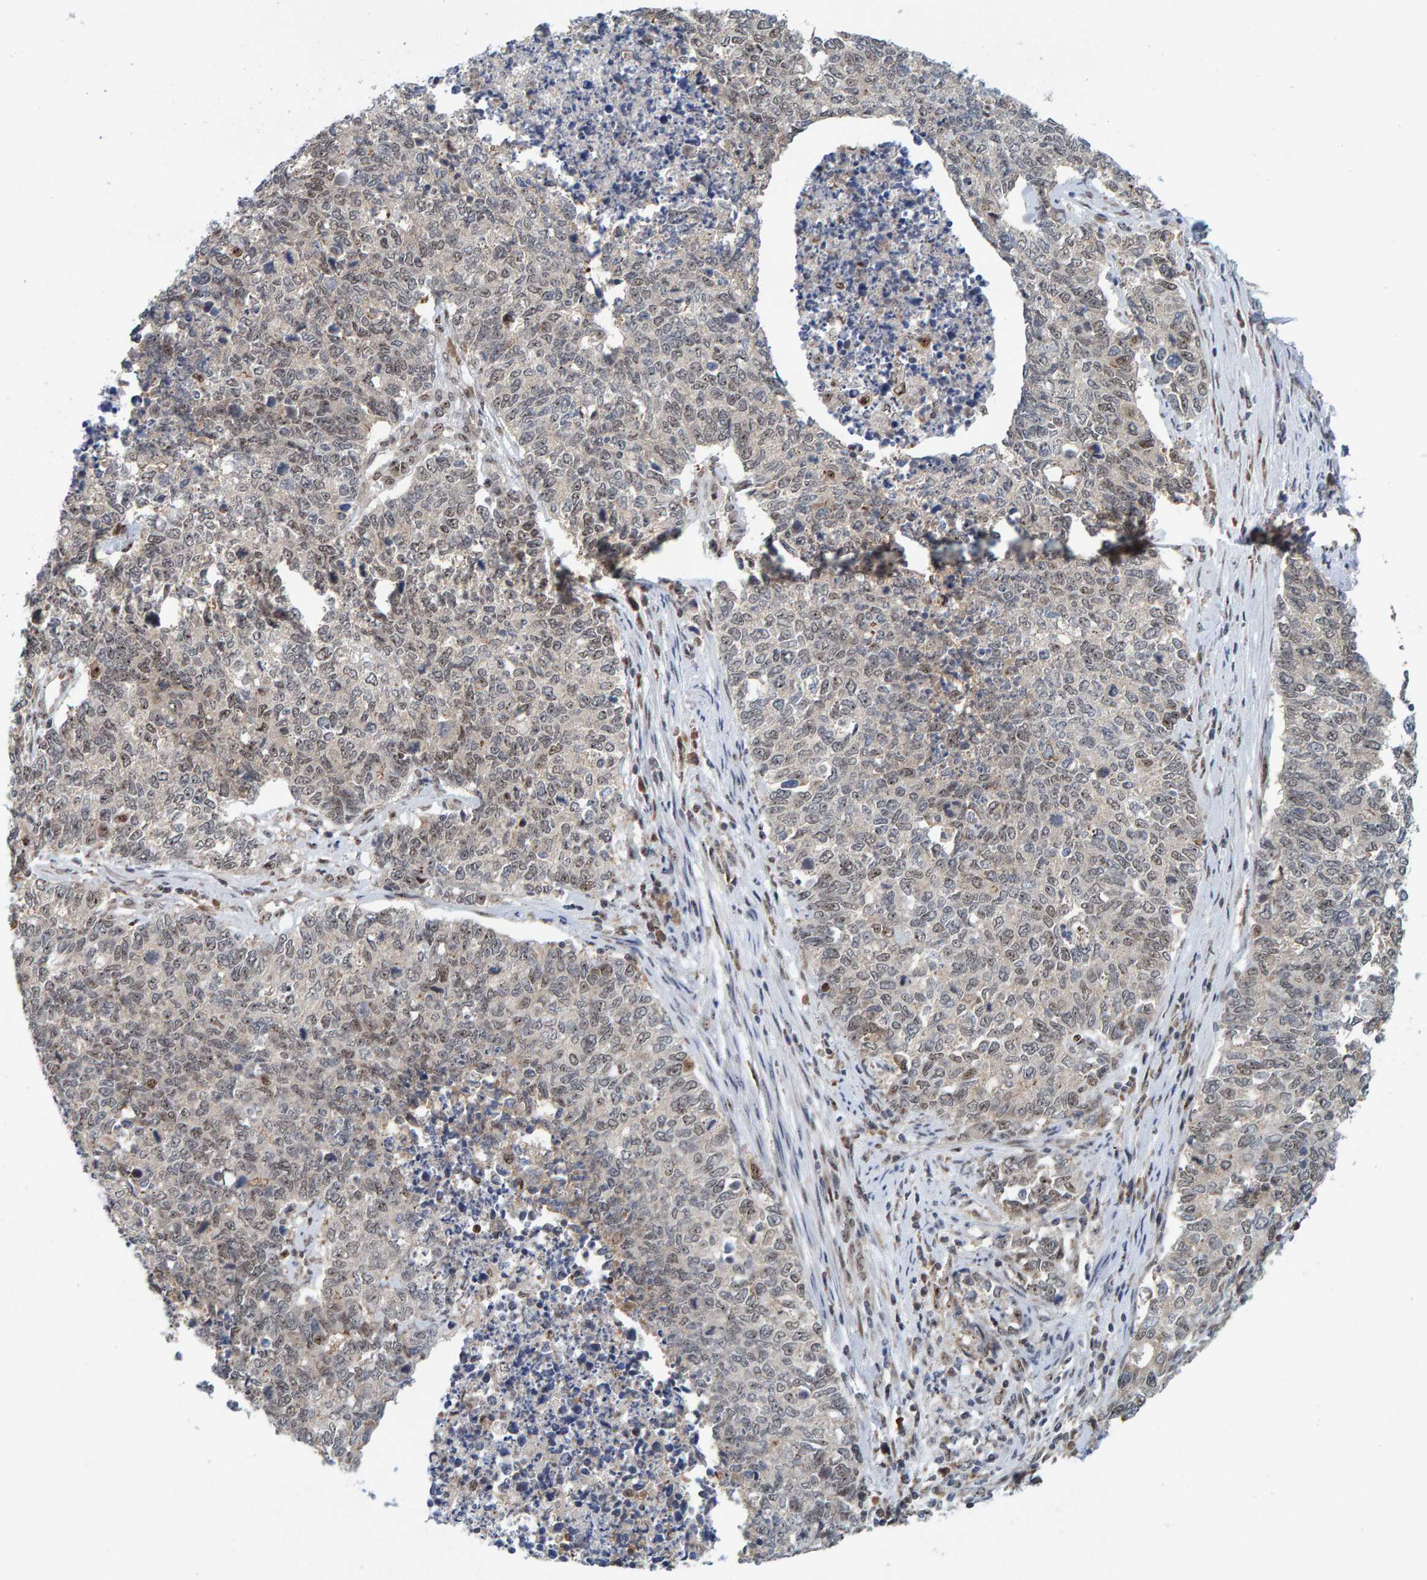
{"staining": {"intensity": "weak", "quantity": "<25%", "location": "nuclear"}, "tissue": "cervical cancer", "cell_type": "Tumor cells", "image_type": "cancer", "snomed": [{"axis": "morphology", "description": "Squamous cell carcinoma, NOS"}, {"axis": "topography", "description": "Cervix"}], "caption": "This is a photomicrograph of IHC staining of cervical squamous cell carcinoma, which shows no expression in tumor cells.", "gene": "POLR1E", "patient": {"sex": "female", "age": 63}}